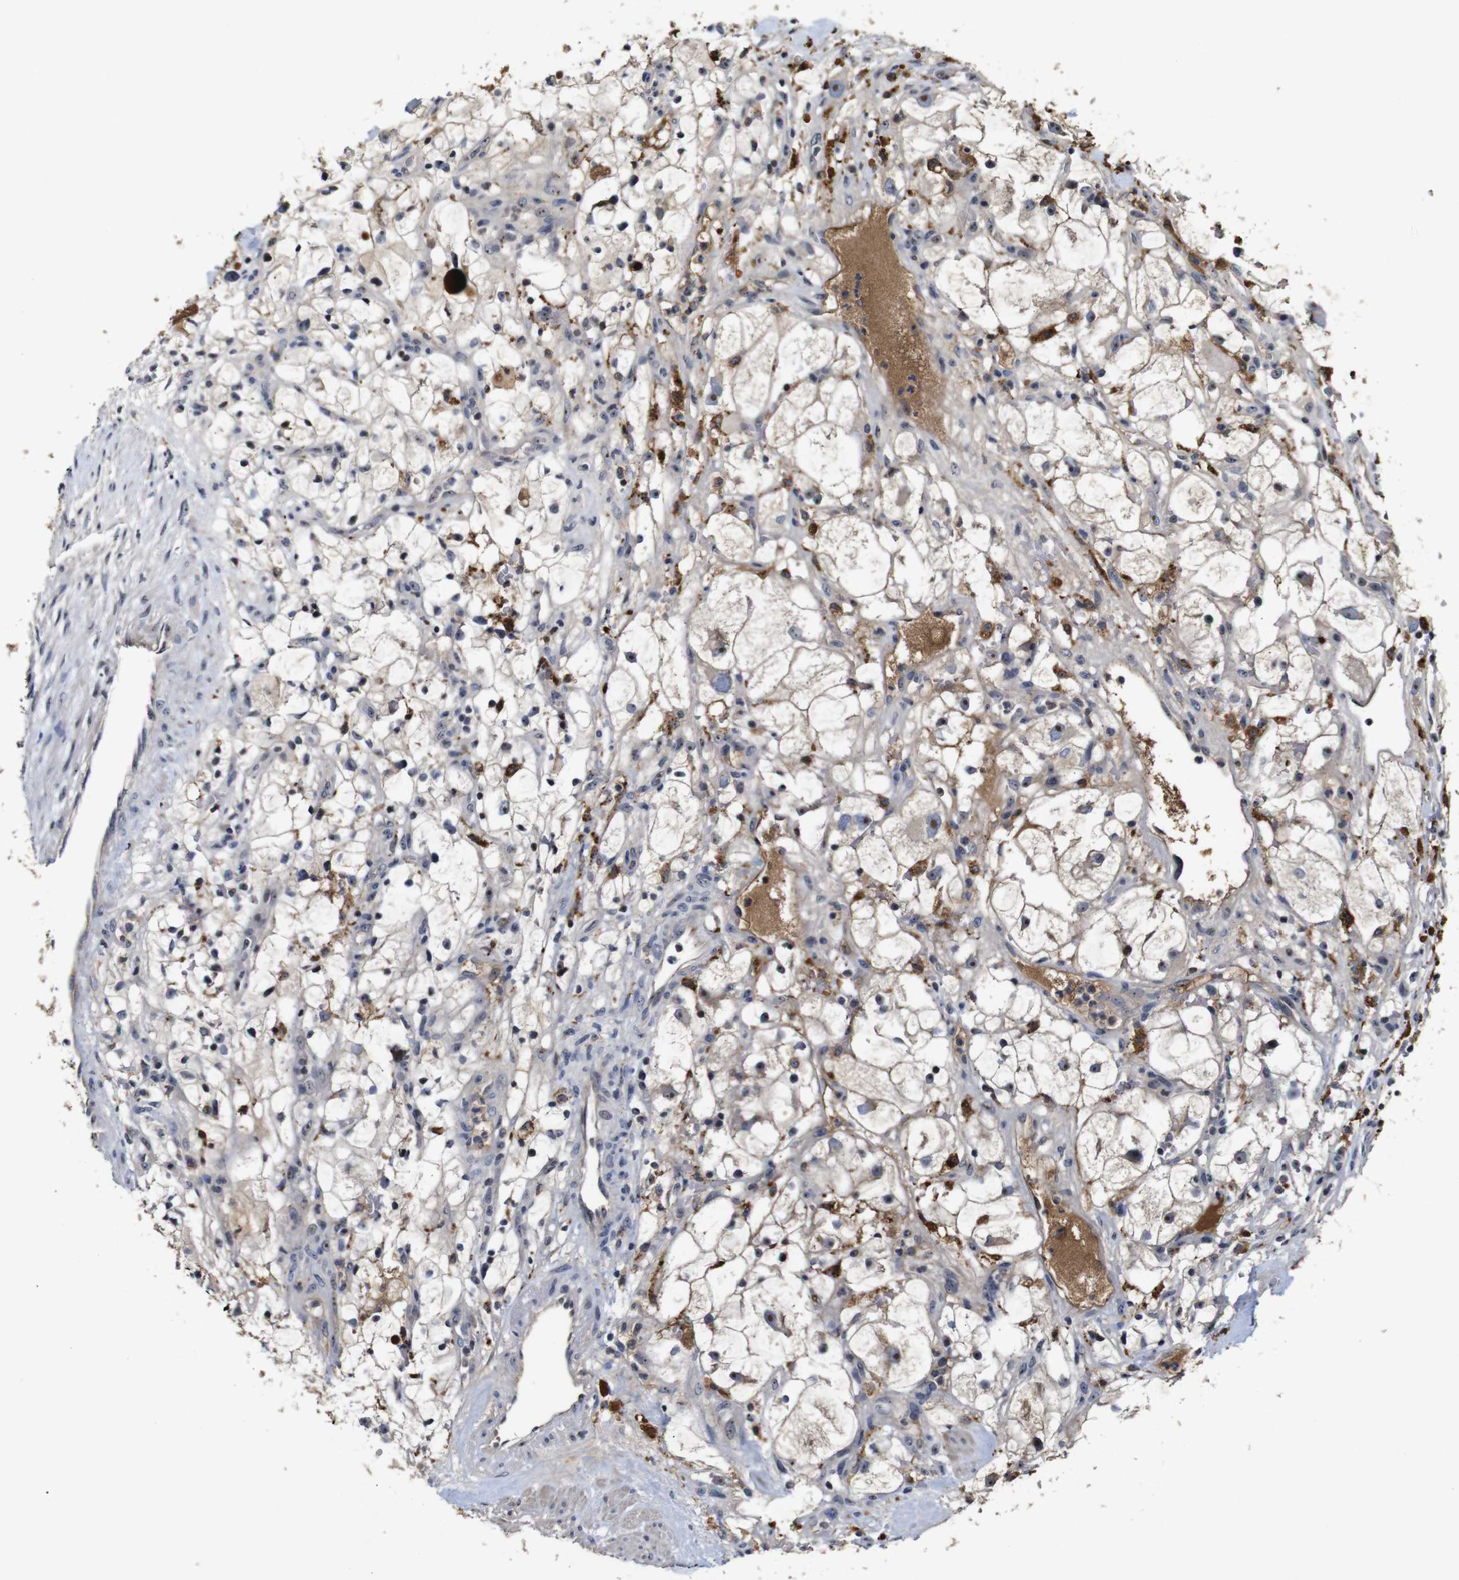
{"staining": {"intensity": "moderate", "quantity": "<25%", "location": "cytoplasmic/membranous,nuclear"}, "tissue": "renal cancer", "cell_type": "Tumor cells", "image_type": "cancer", "snomed": [{"axis": "morphology", "description": "Adenocarcinoma, NOS"}, {"axis": "topography", "description": "Kidney"}], "caption": "This image reveals immunohistochemistry staining of renal cancer, with low moderate cytoplasmic/membranous and nuclear staining in about <25% of tumor cells.", "gene": "MYC", "patient": {"sex": "female", "age": 60}}